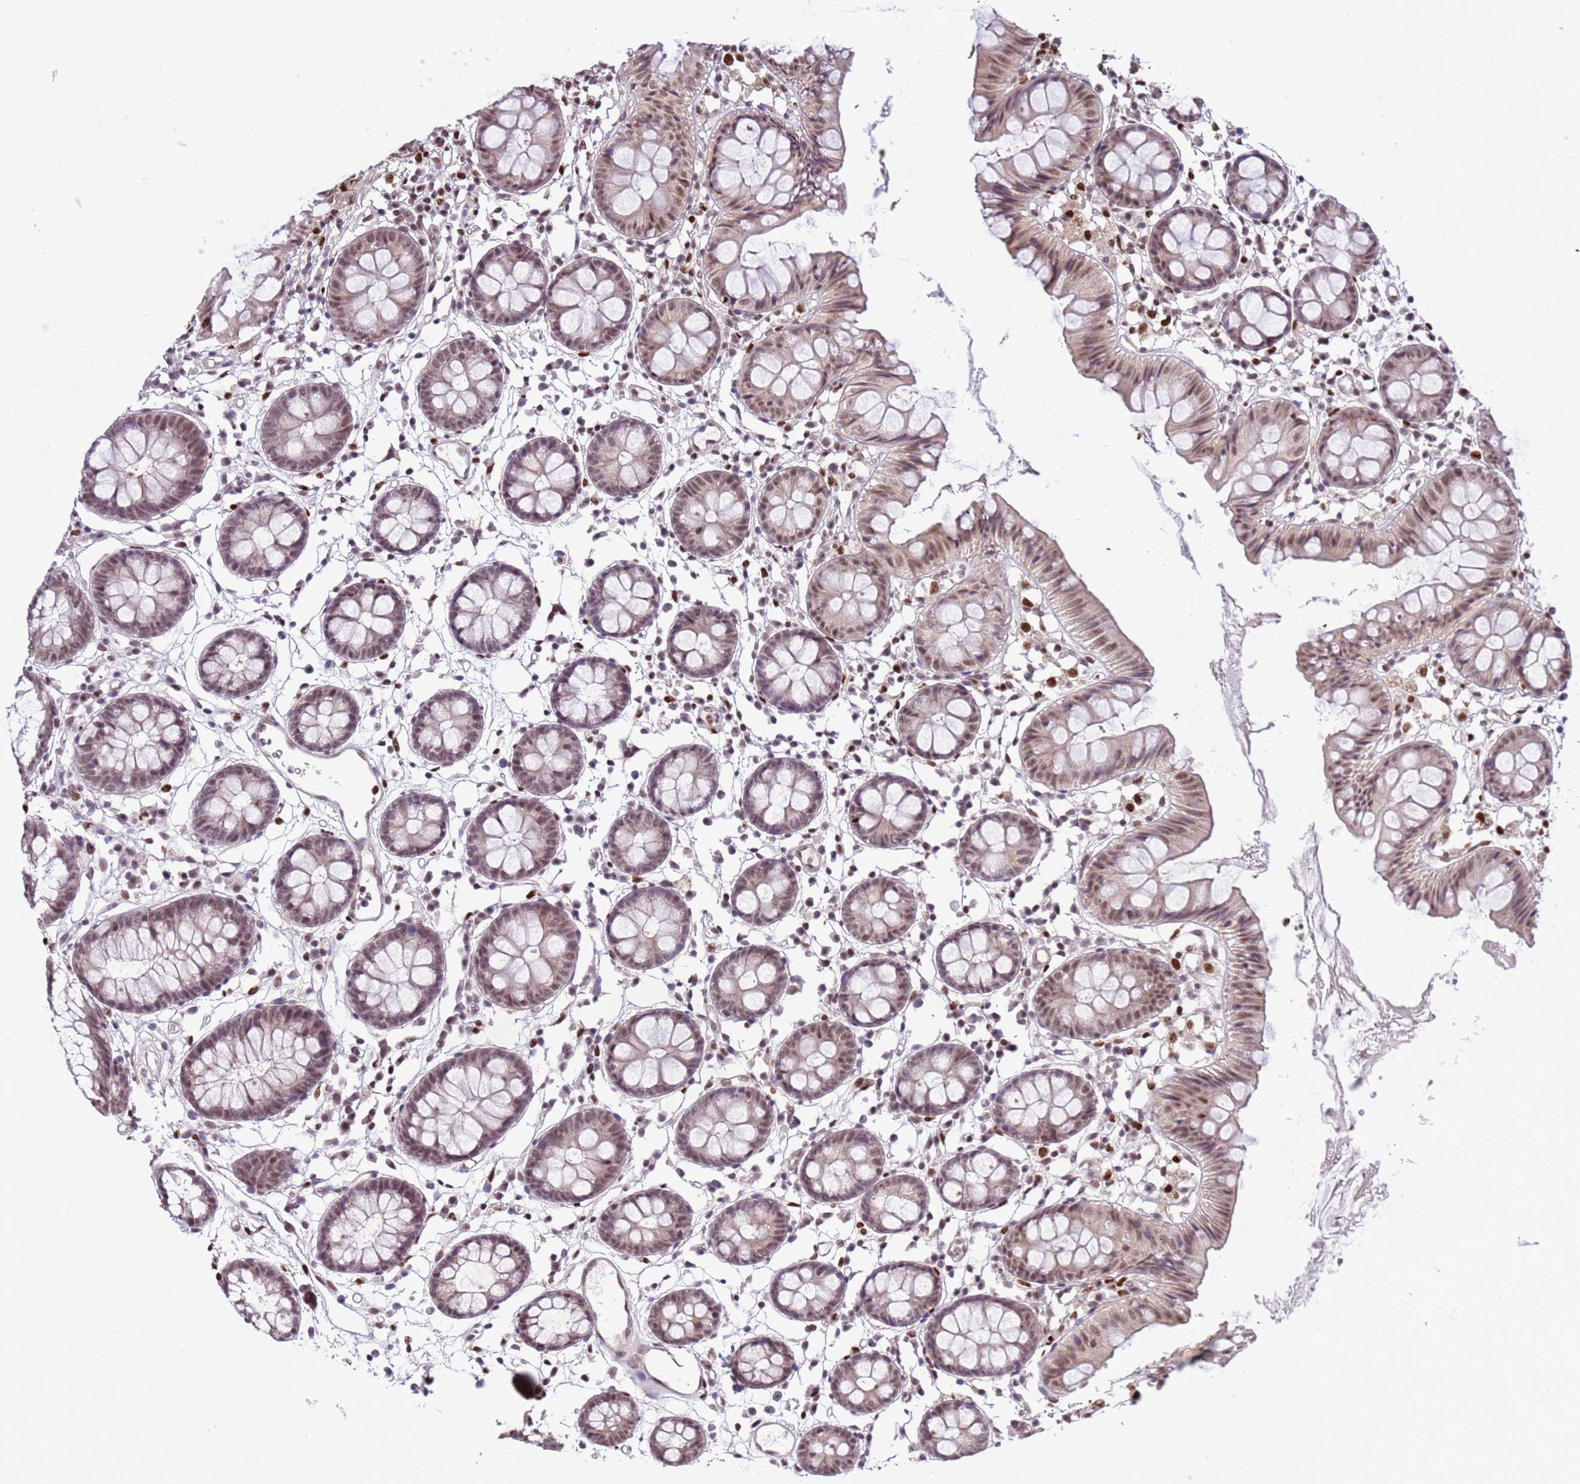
{"staining": {"intensity": "moderate", "quantity": ">75%", "location": "nuclear"}, "tissue": "colon", "cell_type": "Endothelial cells", "image_type": "normal", "snomed": [{"axis": "morphology", "description": "Normal tissue, NOS"}, {"axis": "topography", "description": "Colon"}], "caption": "Immunohistochemical staining of benign colon demonstrates >75% levels of moderate nuclear protein positivity in approximately >75% of endothelial cells.", "gene": "PRPF6", "patient": {"sex": "female", "age": 84}}